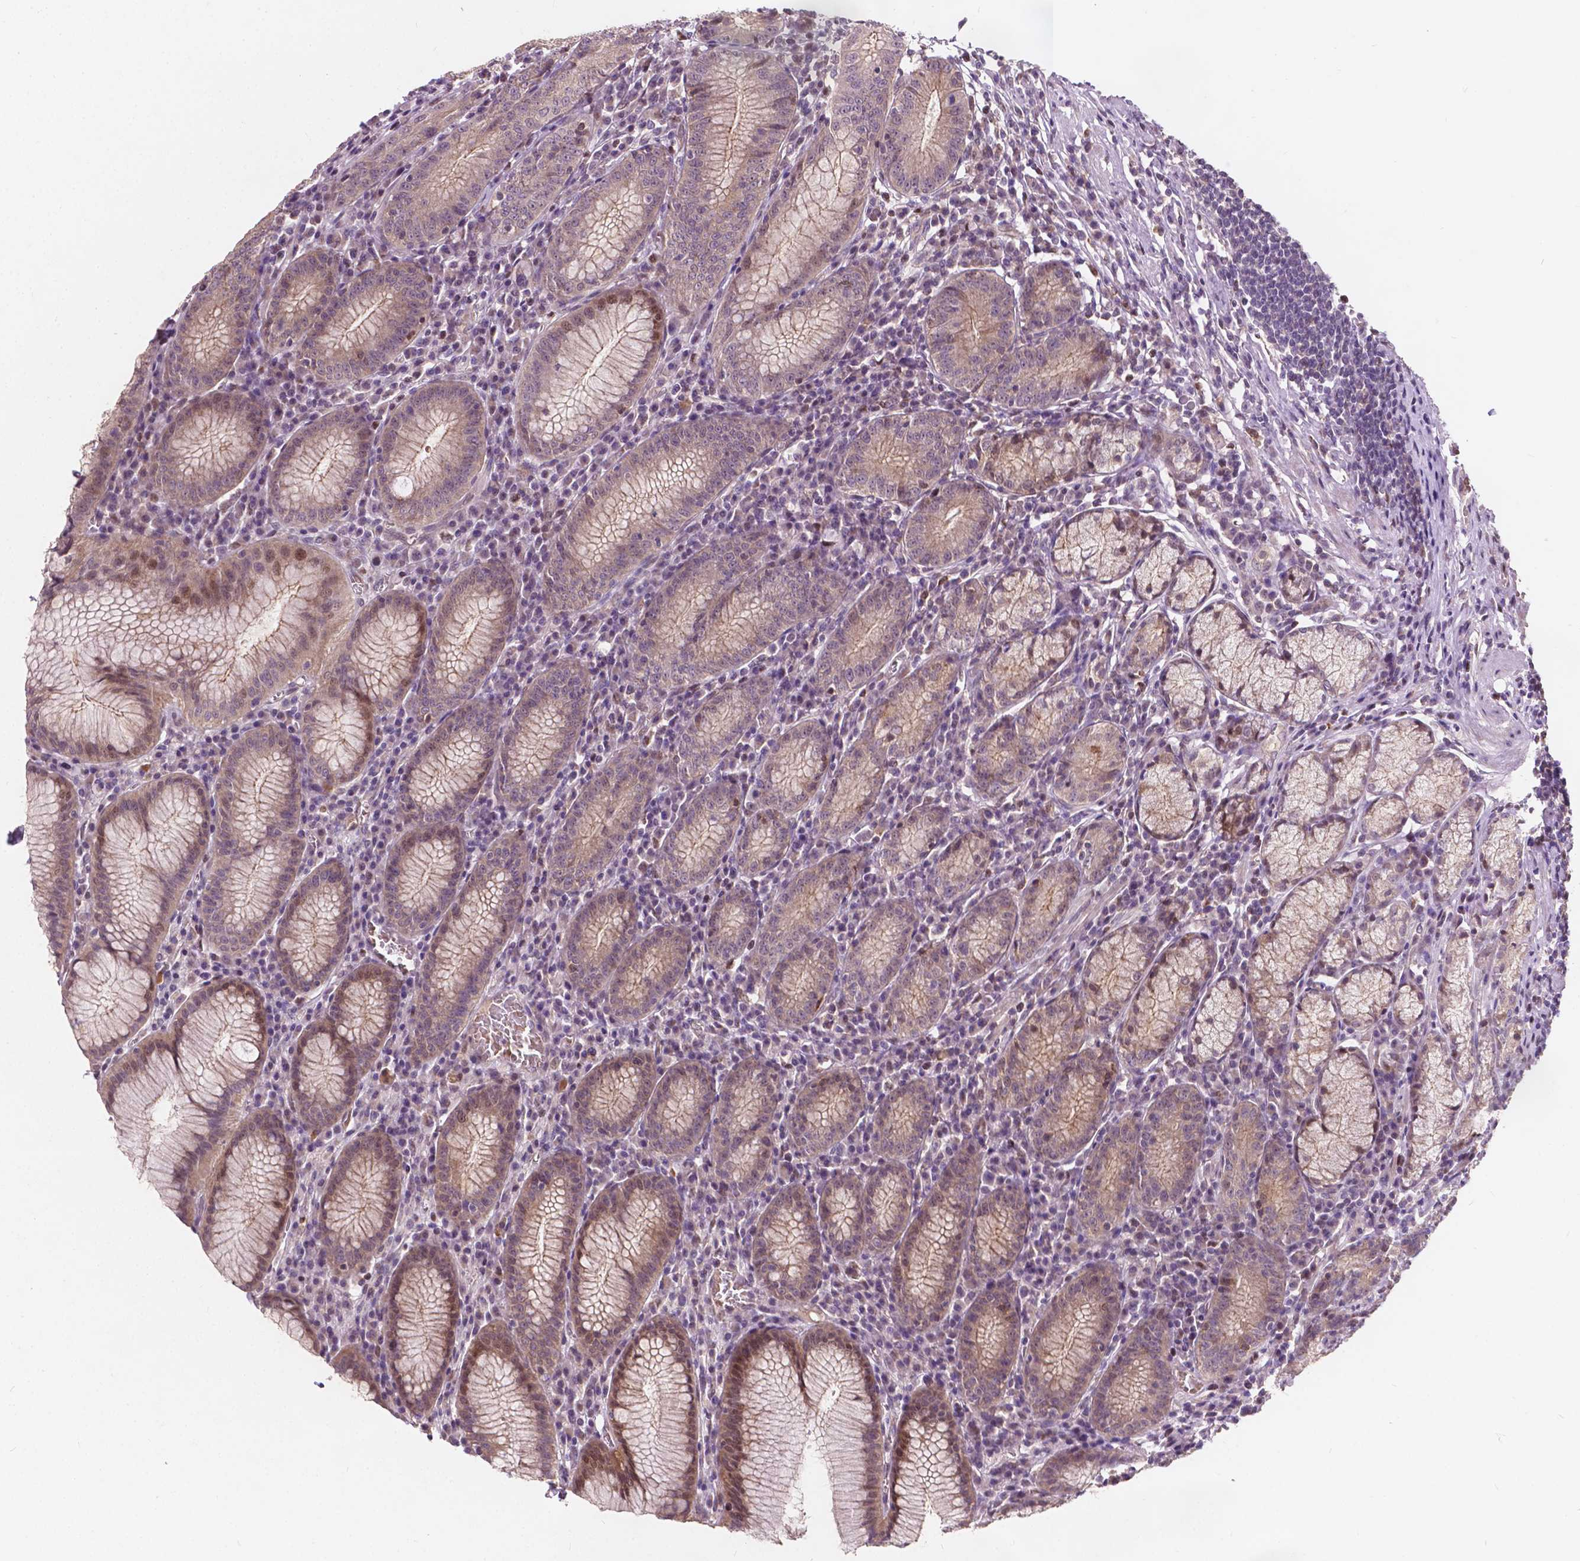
{"staining": {"intensity": "moderate", "quantity": ">75%", "location": "cytoplasmic/membranous"}, "tissue": "stomach", "cell_type": "Glandular cells", "image_type": "normal", "snomed": [{"axis": "morphology", "description": "Normal tissue, NOS"}, {"axis": "topography", "description": "Stomach"}], "caption": "A high-resolution micrograph shows IHC staining of benign stomach, which displays moderate cytoplasmic/membranous staining in about >75% of glandular cells.", "gene": "DUSP16", "patient": {"sex": "male", "age": 55}}